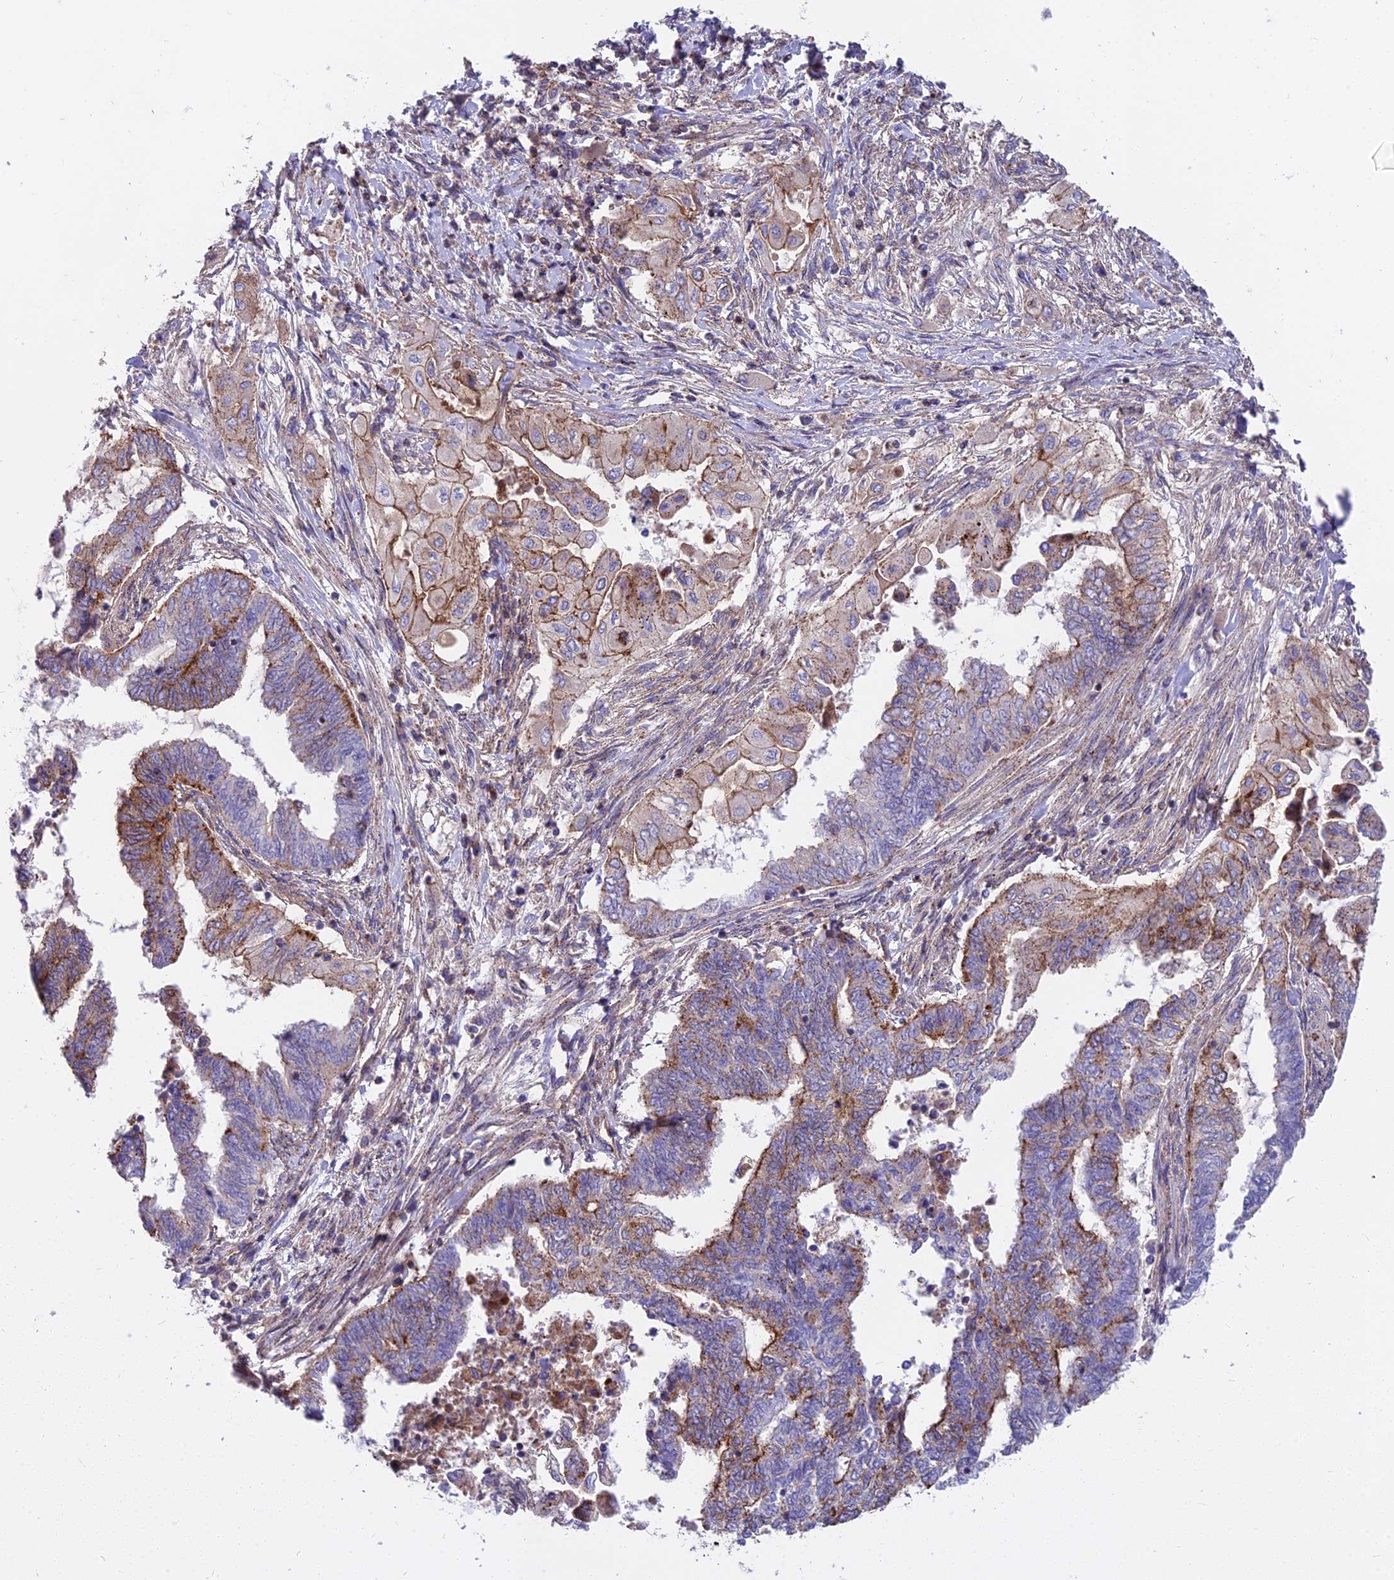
{"staining": {"intensity": "moderate", "quantity": "25%-75%", "location": "cytoplasmic/membranous"}, "tissue": "endometrial cancer", "cell_type": "Tumor cells", "image_type": "cancer", "snomed": [{"axis": "morphology", "description": "Adenocarcinoma, NOS"}, {"axis": "topography", "description": "Uterus"}, {"axis": "topography", "description": "Endometrium"}], "caption": "Immunohistochemical staining of endometrial cancer shows medium levels of moderate cytoplasmic/membranous protein staining in about 25%-75% of tumor cells.", "gene": "FRMPD1", "patient": {"sex": "female", "age": 70}}